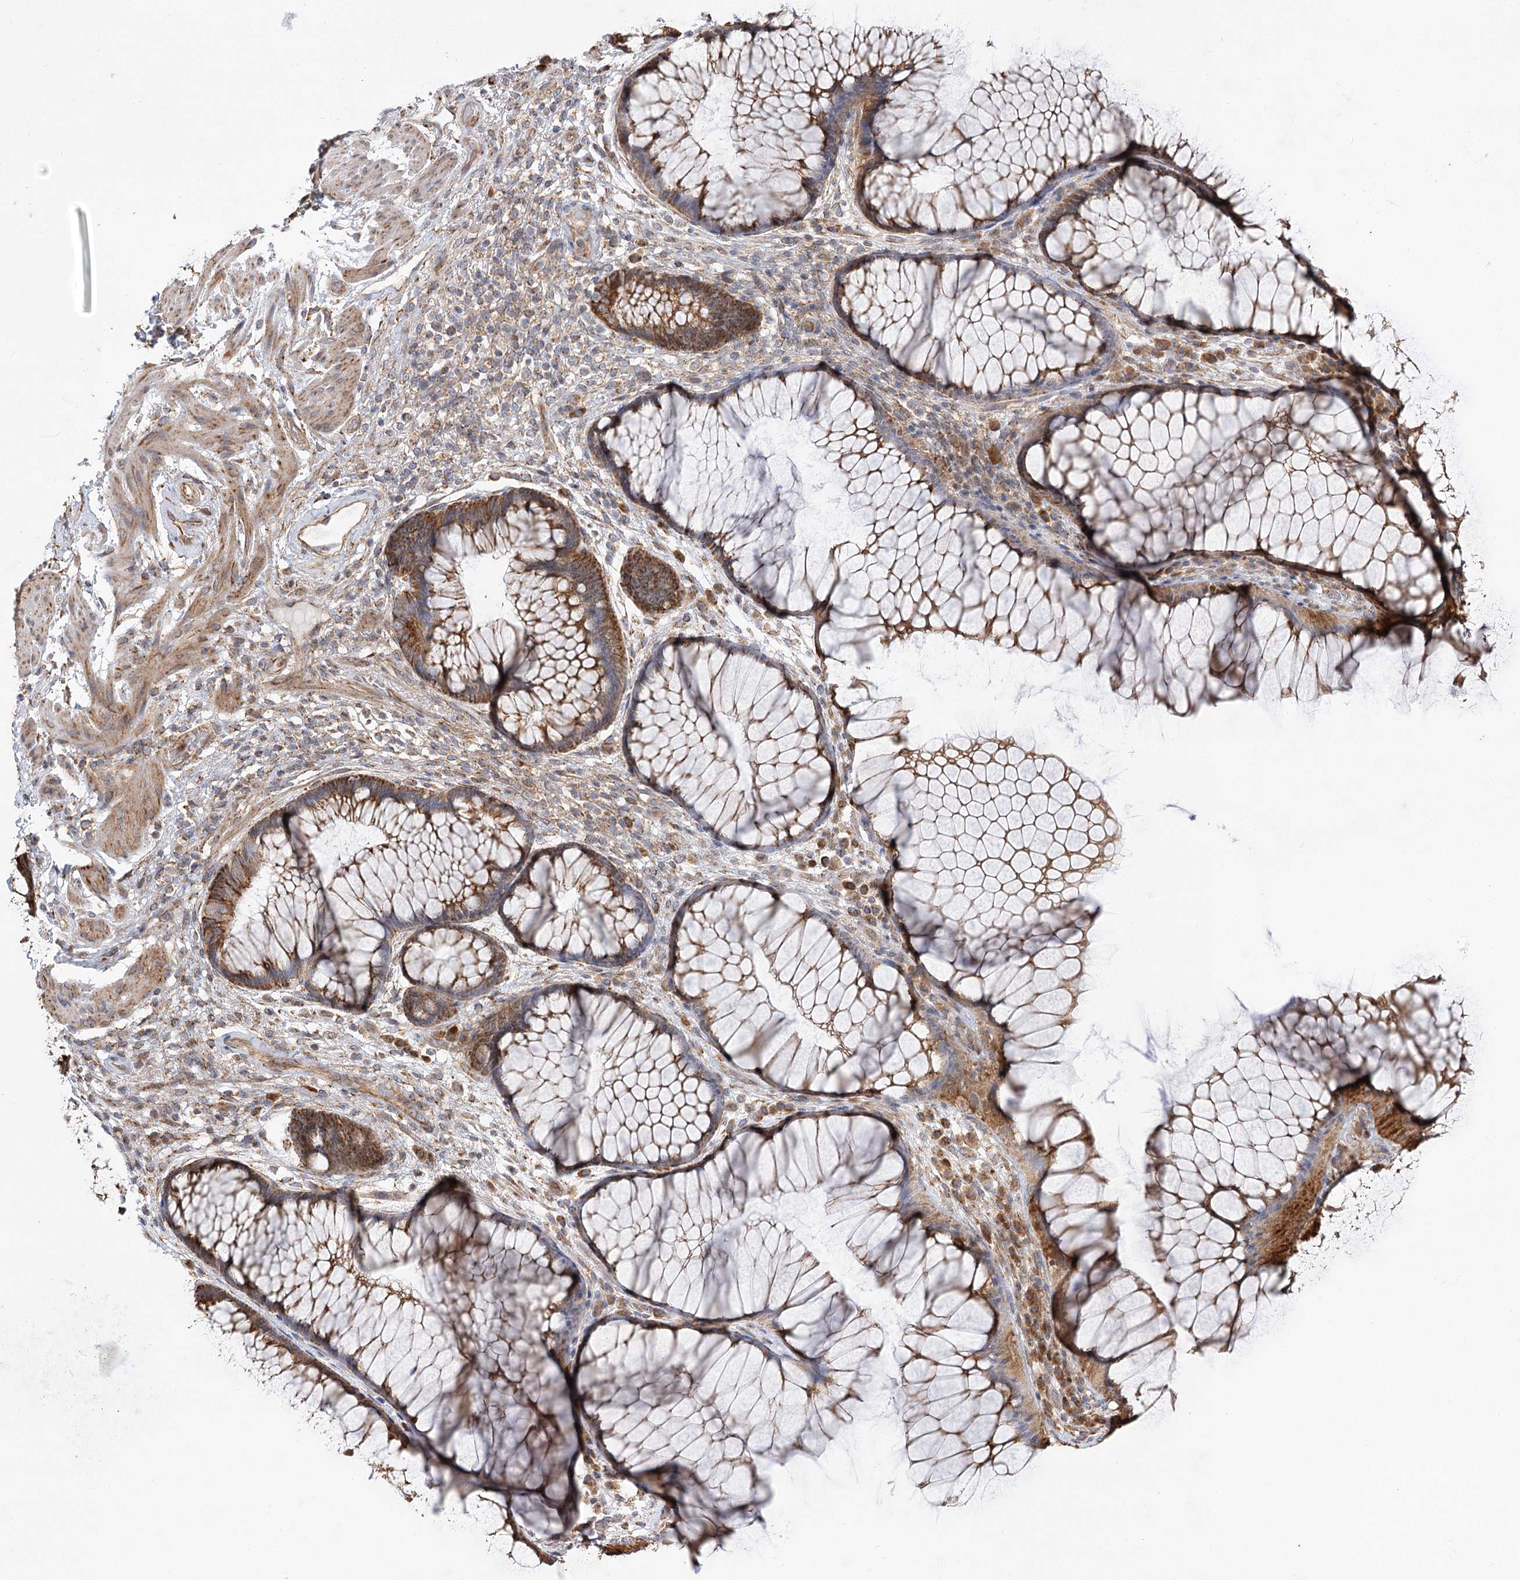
{"staining": {"intensity": "moderate", "quantity": ">75%", "location": "cytoplasmic/membranous"}, "tissue": "rectum", "cell_type": "Glandular cells", "image_type": "normal", "snomed": [{"axis": "morphology", "description": "Normal tissue, NOS"}, {"axis": "topography", "description": "Rectum"}], "caption": "An immunohistochemistry micrograph of normal tissue is shown. Protein staining in brown labels moderate cytoplasmic/membranous positivity in rectum within glandular cells.", "gene": "ZFYVE16", "patient": {"sex": "male", "age": 51}}